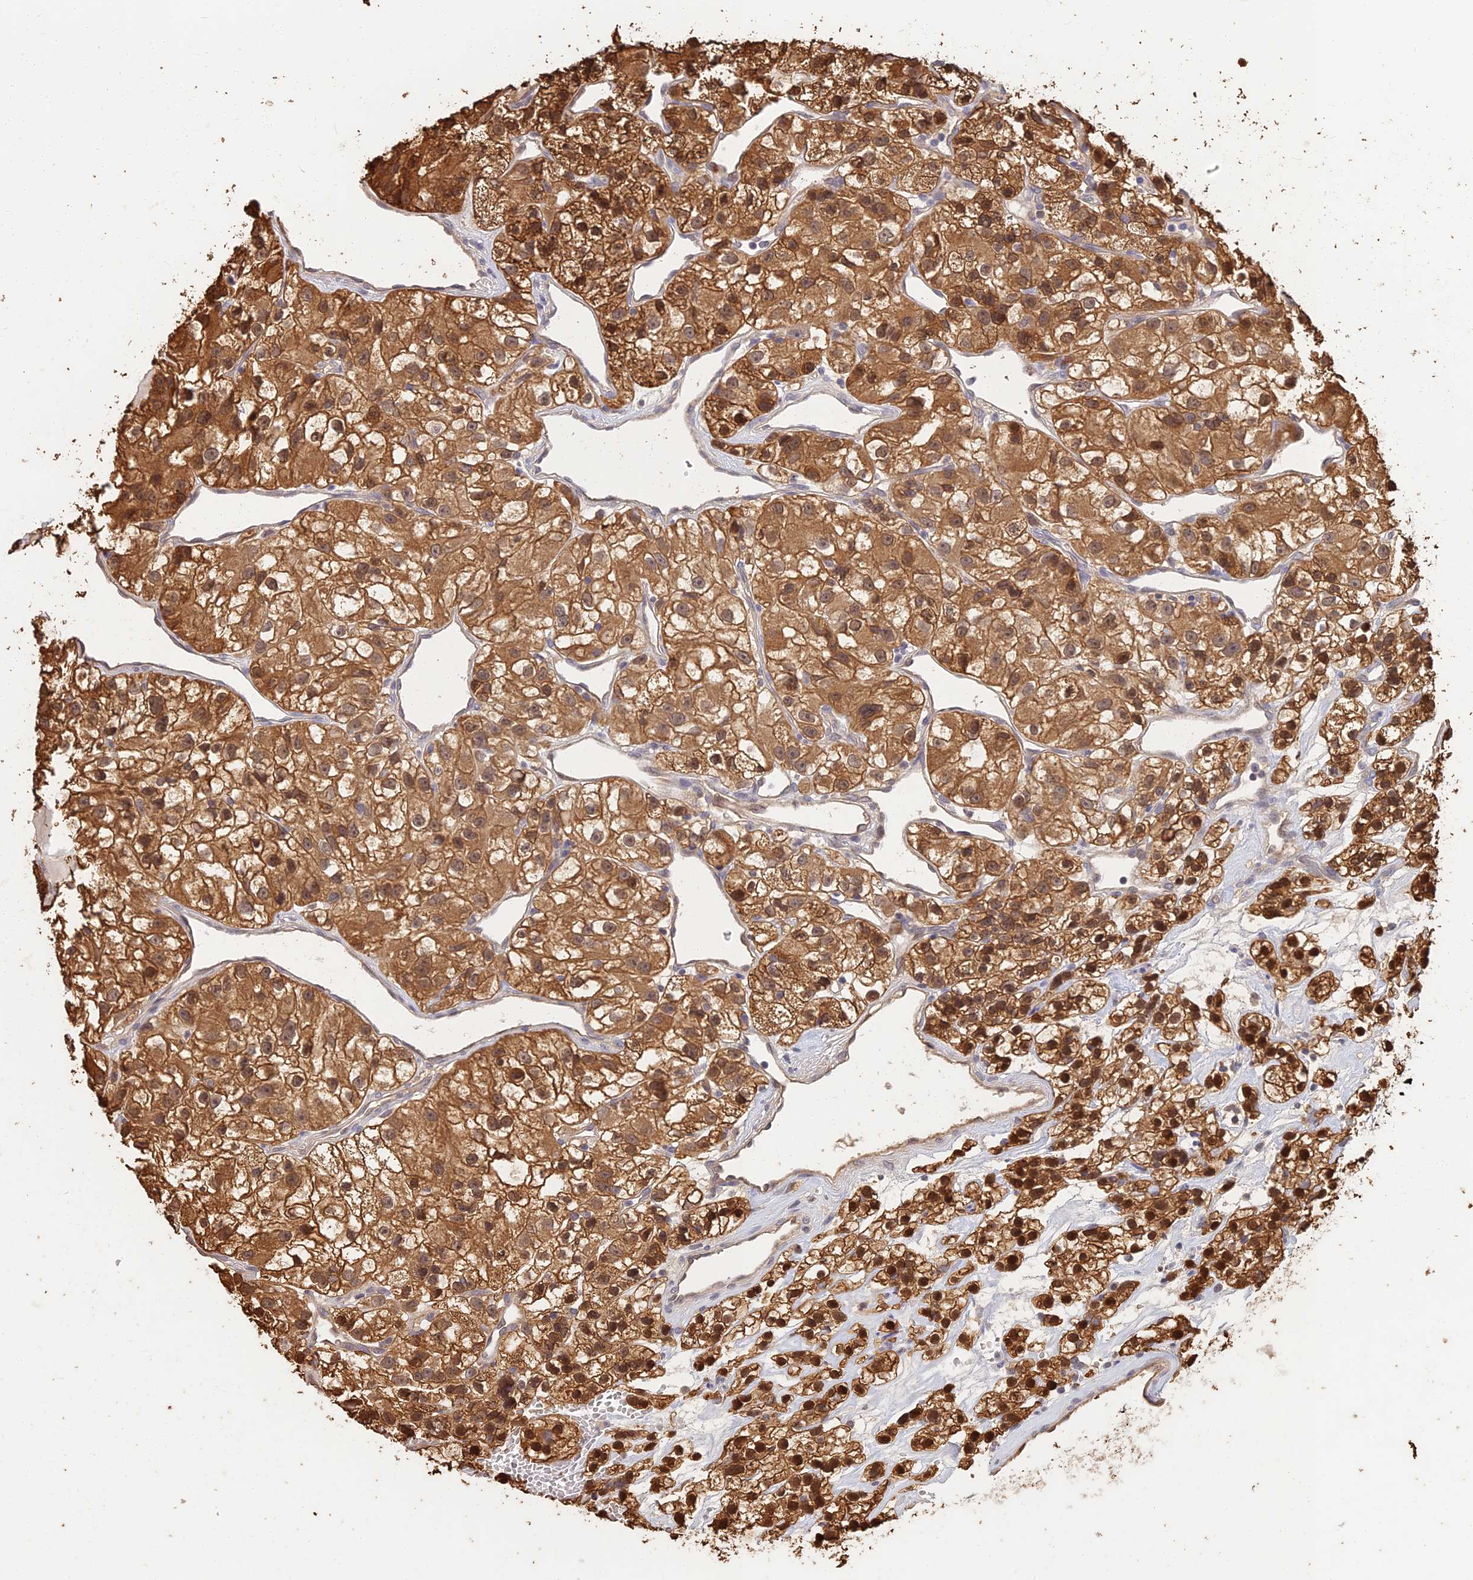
{"staining": {"intensity": "strong", "quantity": ">75%", "location": "cytoplasmic/membranous,nuclear"}, "tissue": "renal cancer", "cell_type": "Tumor cells", "image_type": "cancer", "snomed": [{"axis": "morphology", "description": "Adenocarcinoma, NOS"}, {"axis": "topography", "description": "Kidney"}], "caption": "An immunohistochemistry histopathology image of tumor tissue is shown. Protein staining in brown shows strong cytoplasmic/membranous and nuclear positivity in adenocarcinoma (renal) within tumor cells.", "gene": "LRRN3", "patient": {"sex": "female", "age": 57}}